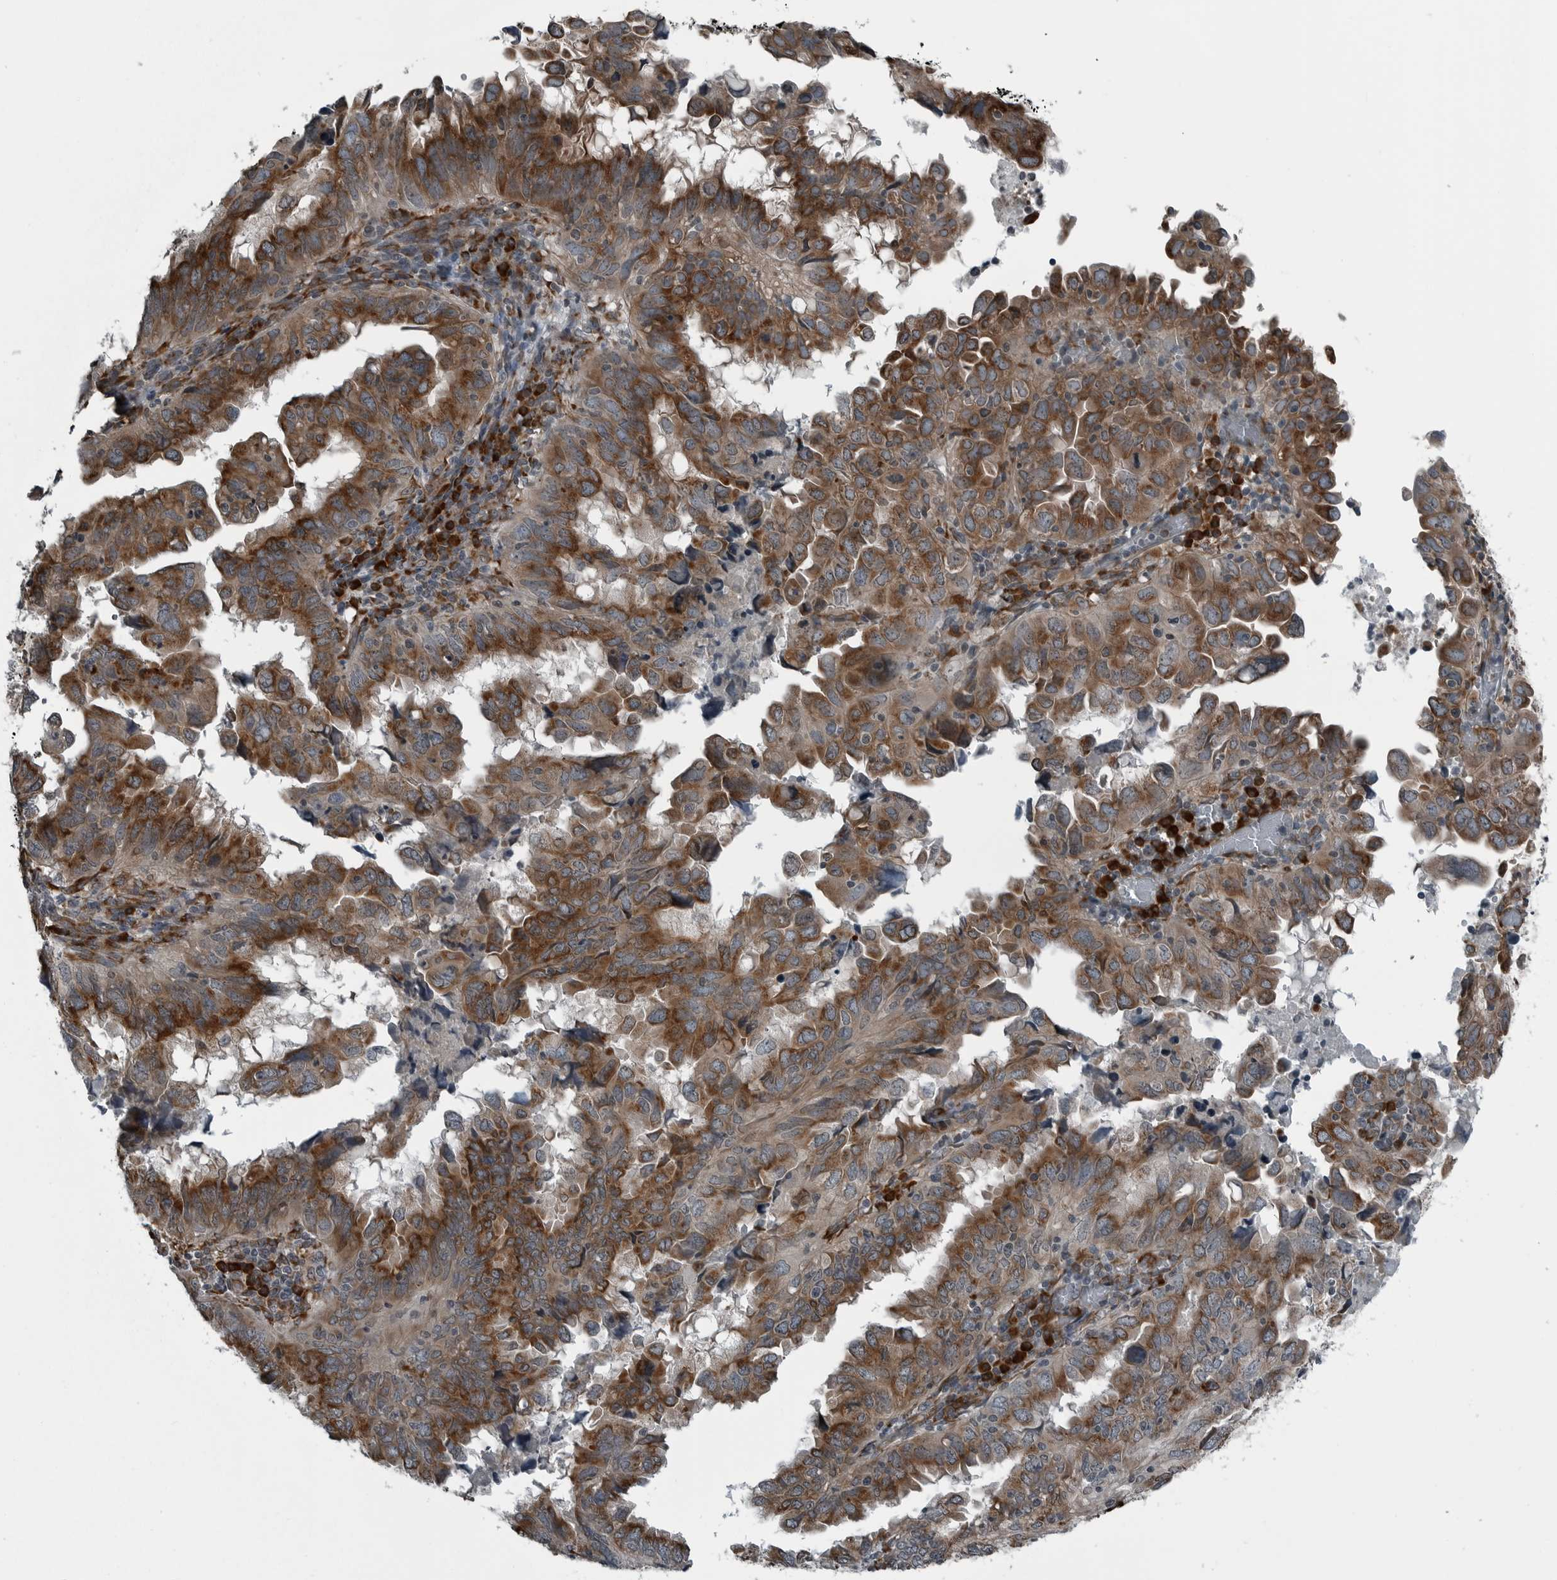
{"staining": {"intensity": "strong", "quantity": ">75%", "location": "cytoplasmic/membranous"}, "tissue": "endometrial cancer", "cell_type": "Tumor cells", "image_type": "cancer", "snomed": [{"axis": "morphology", "description": "Adenocarcinoma, NOS"}, {"axis": "topography", "description": "Uterus"}], "caption": "The histopathology image reveals staining of adenocarcinoma (endometrial), revealing strong cytoplasmic/membranous protein positivity (brown color) within tumor cells.", "gene": "CEP85", "patient": {"sex": "female", "age": 77}}